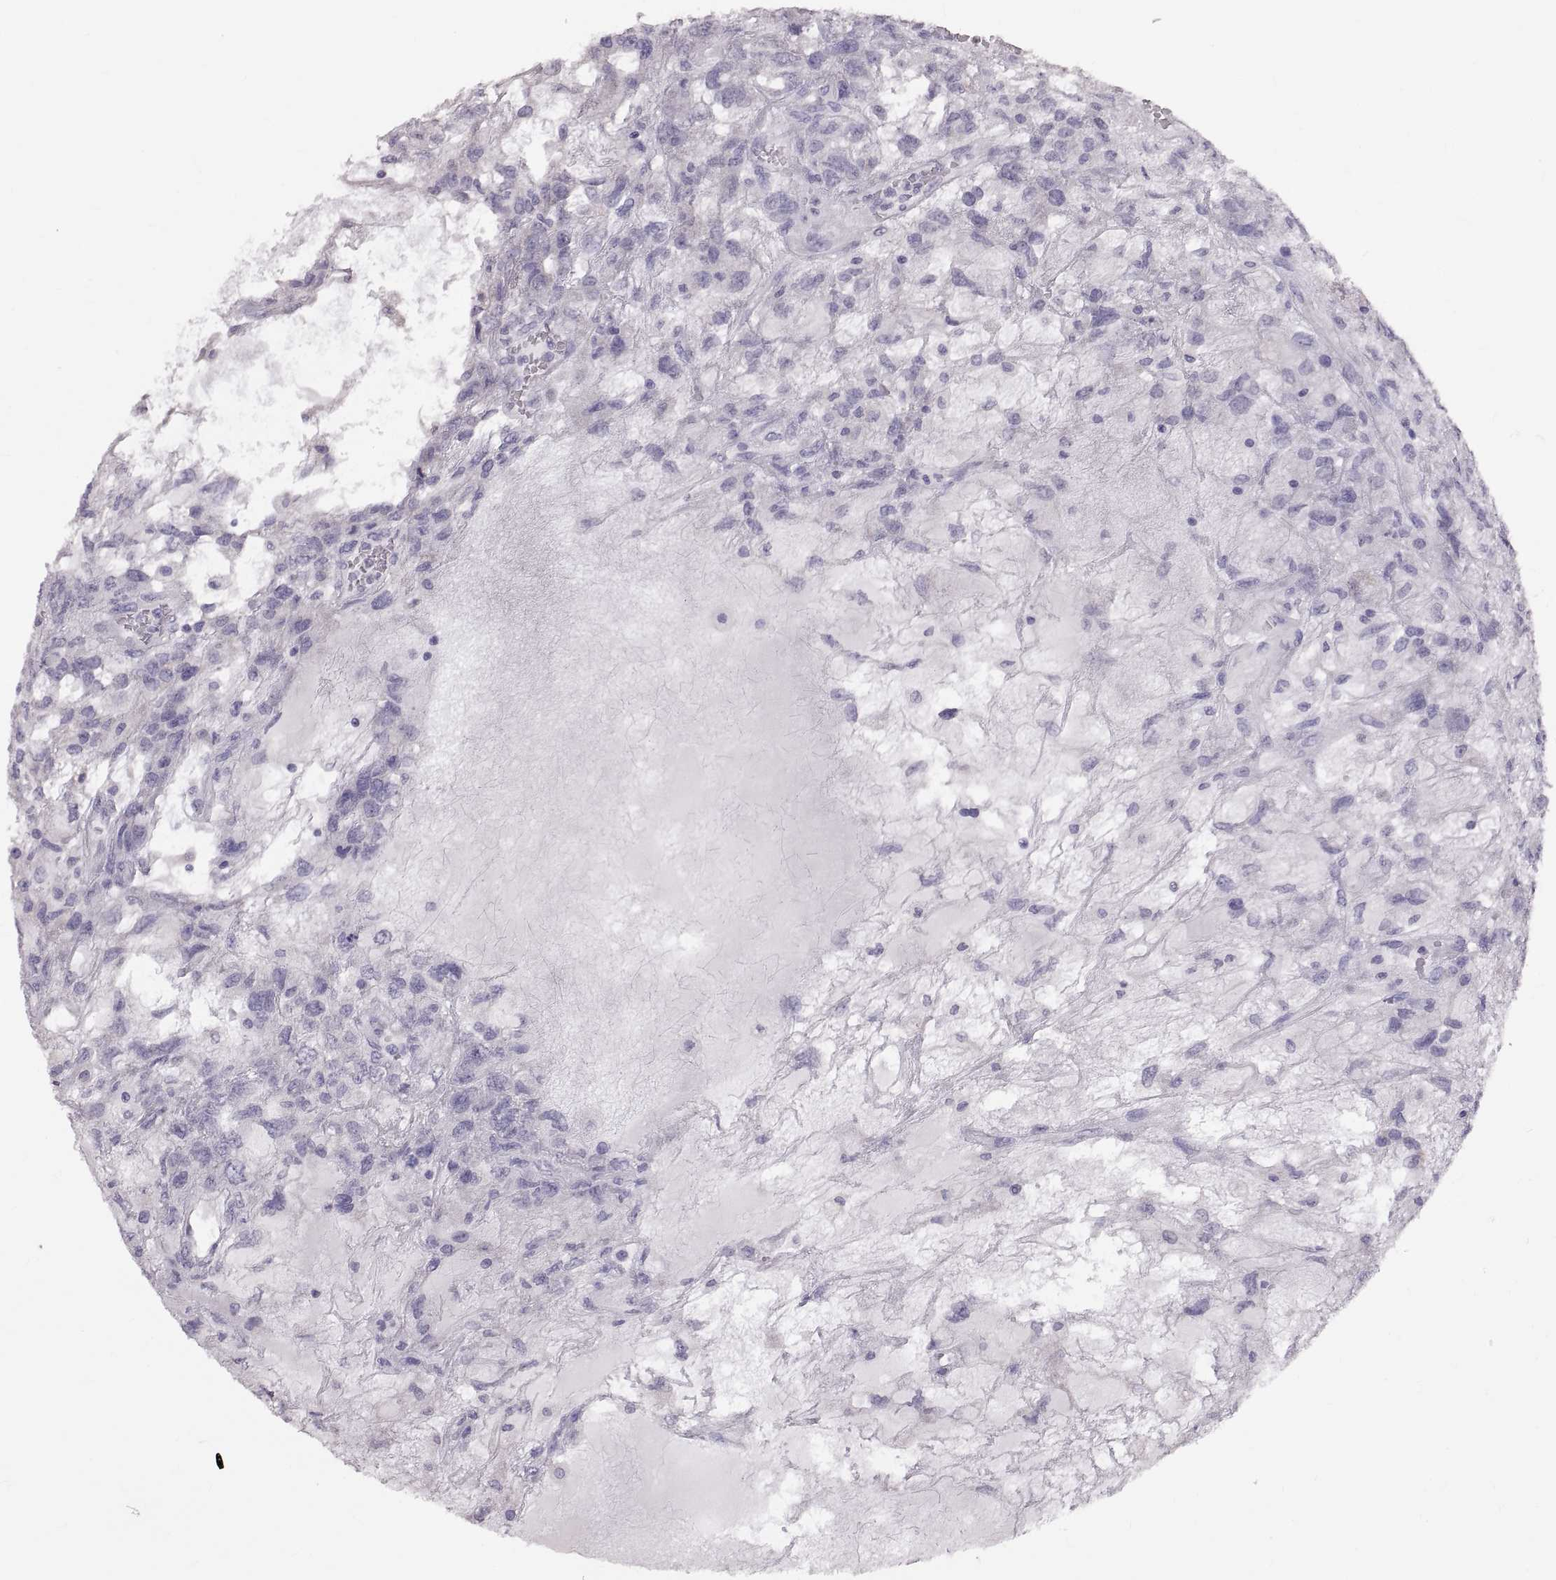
{"staining": {"intensity": "negative", "quantity": "none", "location": "none"}, "tissue": "testis cancer", "cell_type": "Tumor cells", "image_type": "cancer", "snomed": [{"axis": "morphology", "description": "Seminoma, NOS"}, {"axis": "topography", "description": "Testis"}], "caption": "Immunohistochemical staining of seminoma (testis) shows no significant expression in tumor cells.", "gene": "WBP2NL", "patient": {"sex": "male", "age": 52}}